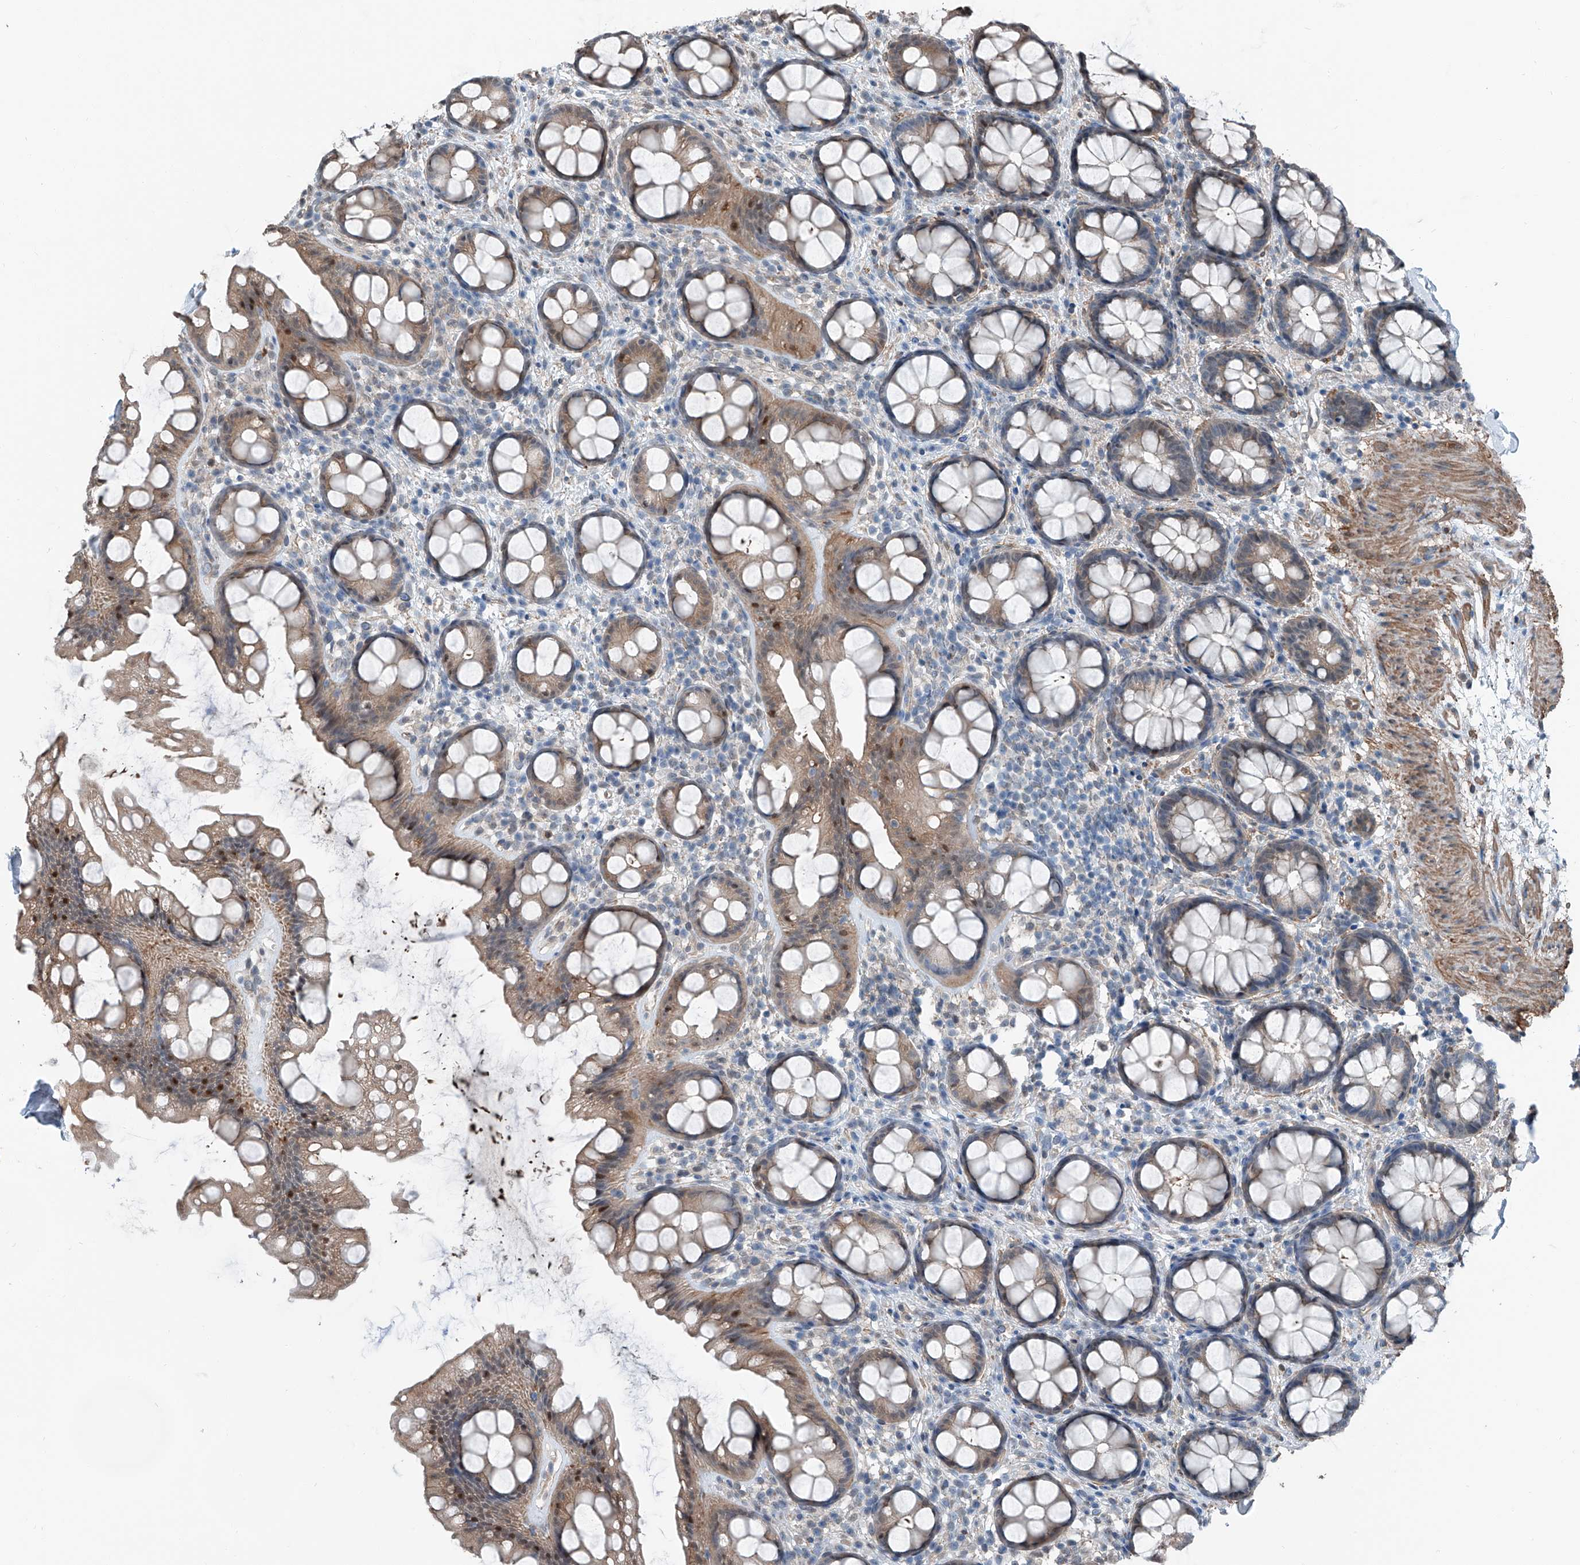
{"staining": {"intensity": "weak", "quantity": ">75%", "location": "cytoplasmic/membranous"}, "tissue": "rectum", "cell_type": "Glandular cells", "image_type": "normal", "snomed": [{"axis": "morphology", "description": "Normal tissue, NOS"}, {"axis": "topography", "description": "Rectum"}], "caption": "Immunohistochemical staining of unremarkable human rectum shows weak cytoplasmic/membranous protein expression in about >75% of glandular cells.", "gene": "HSPA6", "patient": {"sex": "female", "age": 65}}